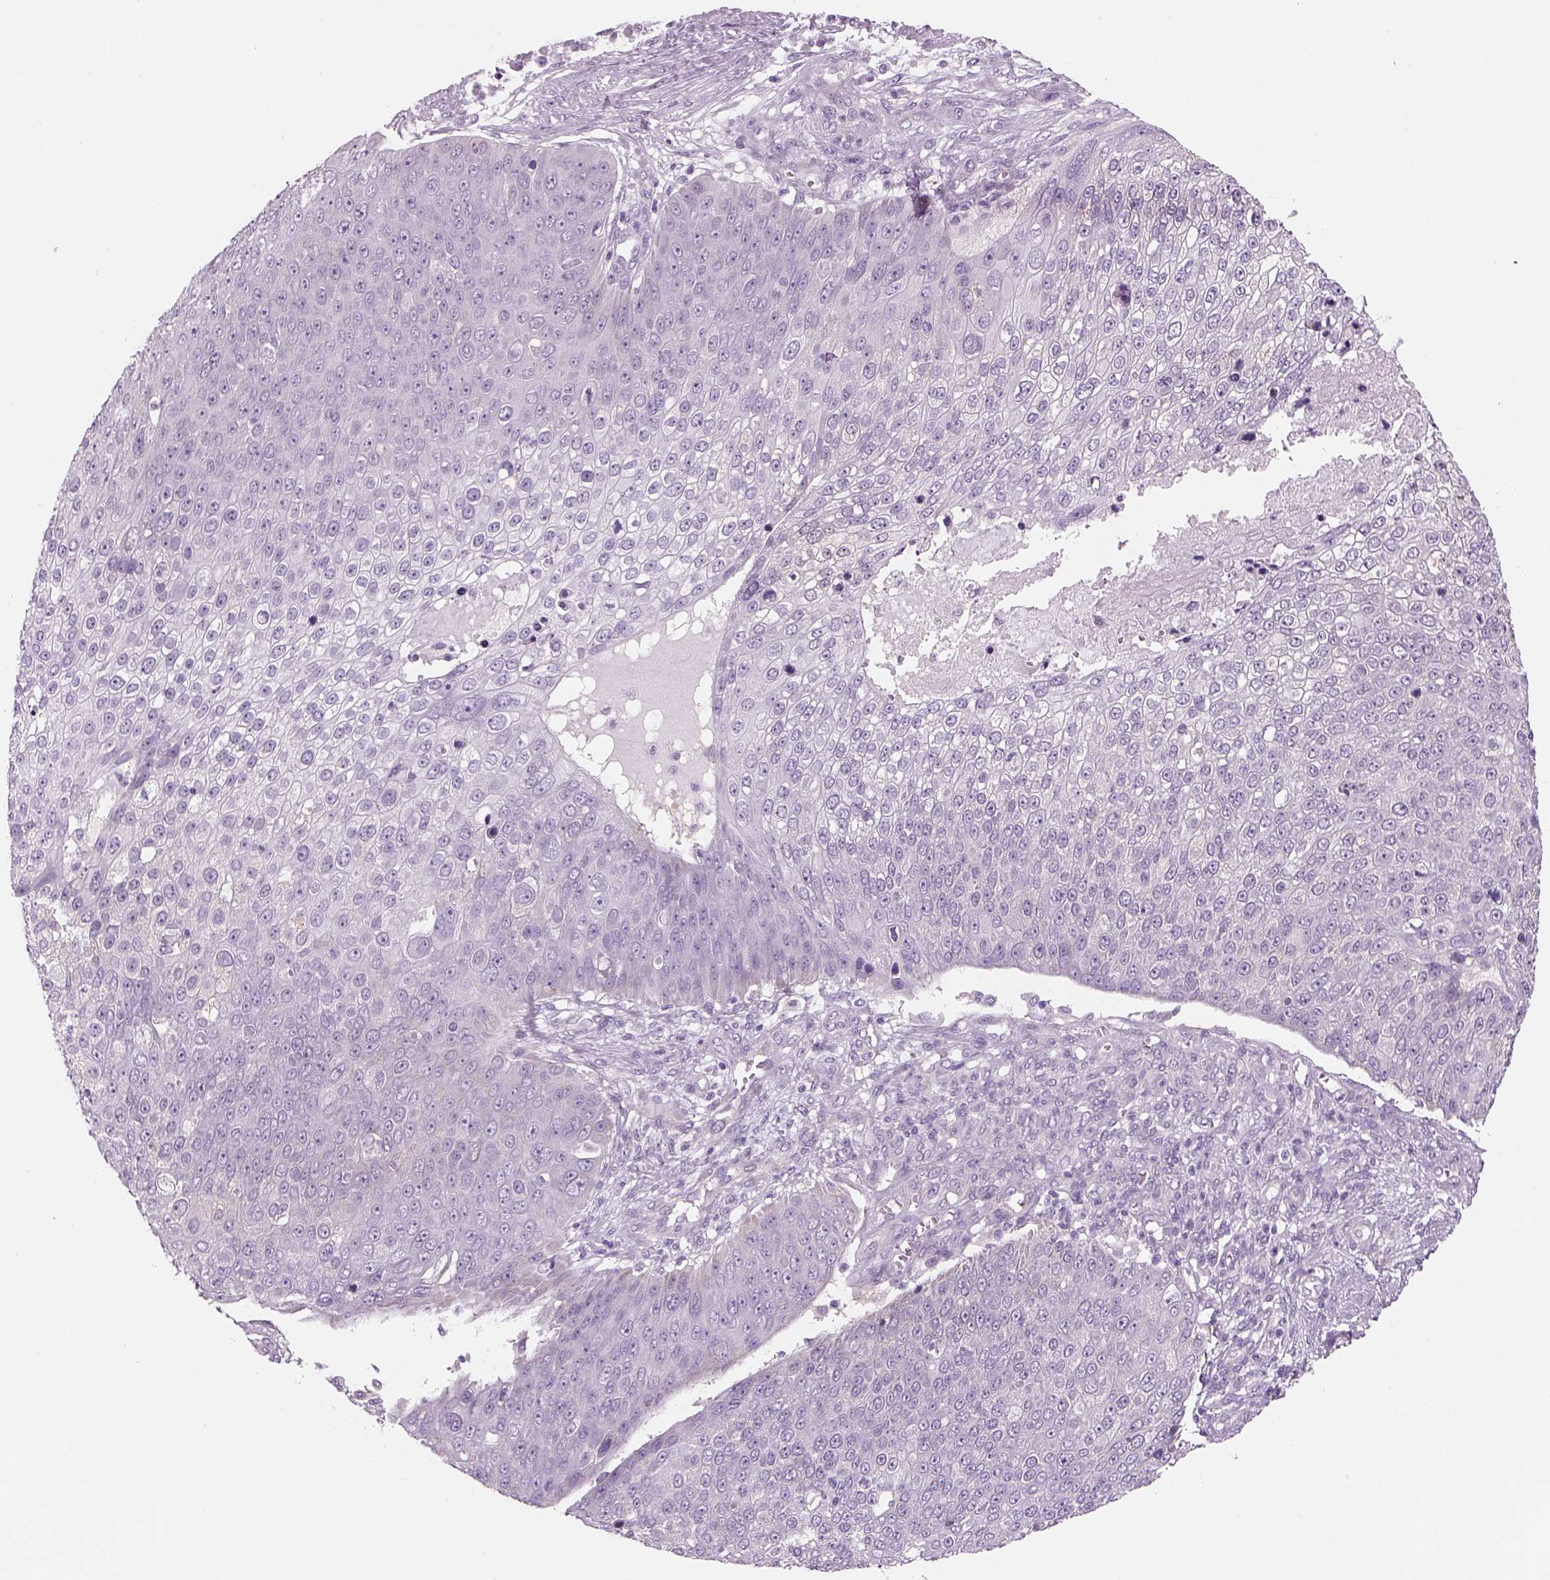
{"staining": {"intensity": "negative", "quantity": "none", "location": "none"}, "tissue": "skin cancer", "cell_type": "Tumor cells", "image_type": "cancer", "snomed": [{"axis": "morphology", "description": "Squamous cell carcinoma, NOS"}, {"axis": "topography", "description": "Skin"}], "caption": "Skin cancer stained for a protein using immunohistochemistry (IHC) demonstrates no staining tumor cells.", "gene": "KCNMB4", "patient": {"sex": "male", "age": 71}}